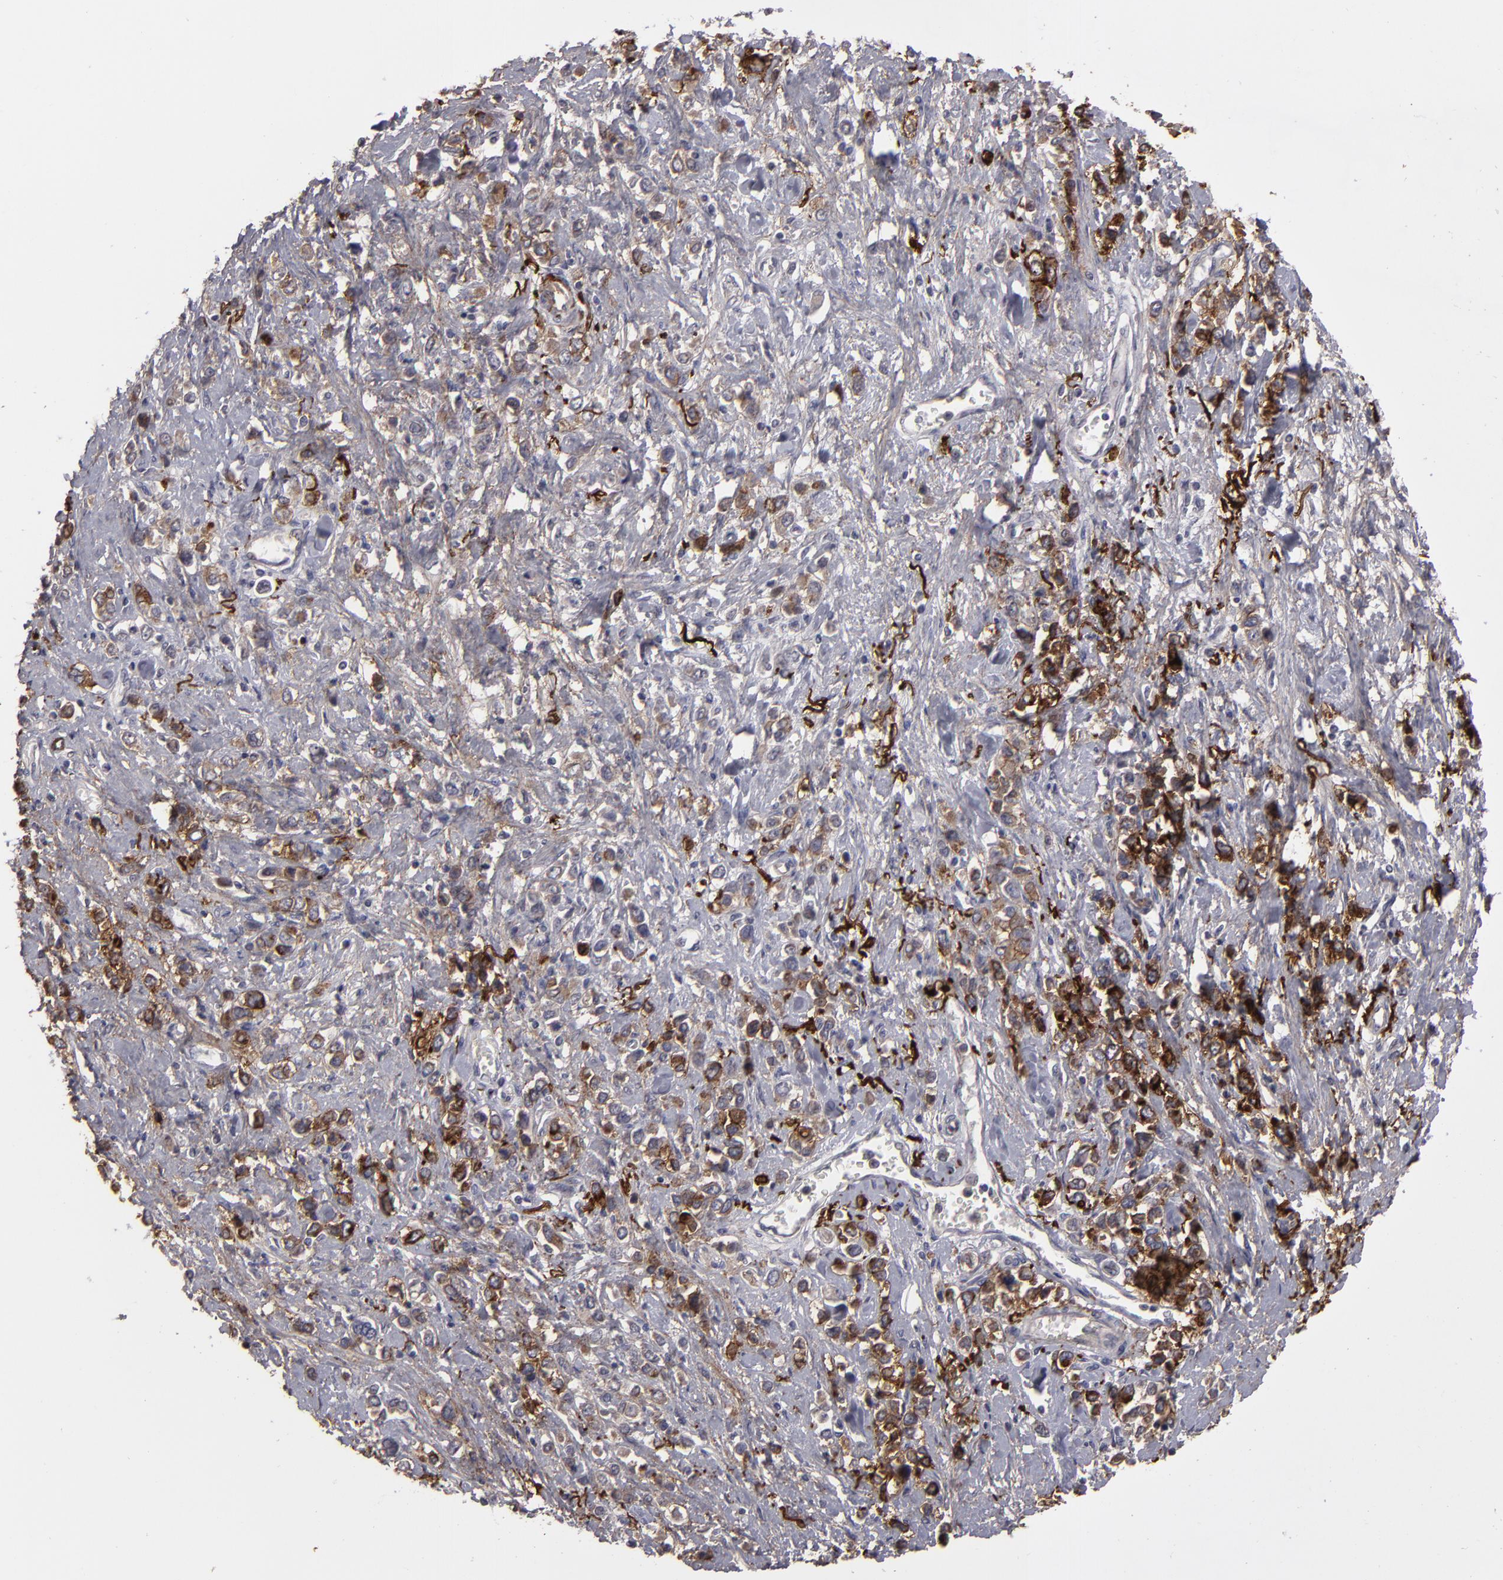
{"staining": {"intensity": "strong", "quantity": "25%-75%", "location": "cytoplasmic/membranous"}, "tissue": "stomach cancer", "cell_type": "Tumor cells", "image_type": "cancer", "snomed": [{"axis": "morphology", "description": "Adenocarcinoma, NOS"}, {"axis": "topography", "description": "Stomach, upper"}], "caption": "Stomach cancer (adenocarcinoma) stained for a protein displays strong cytoplasmic/membranous positivity in tumor cells.", "gene": "CD55", "patient": {"sex": "male", "age": 76}}